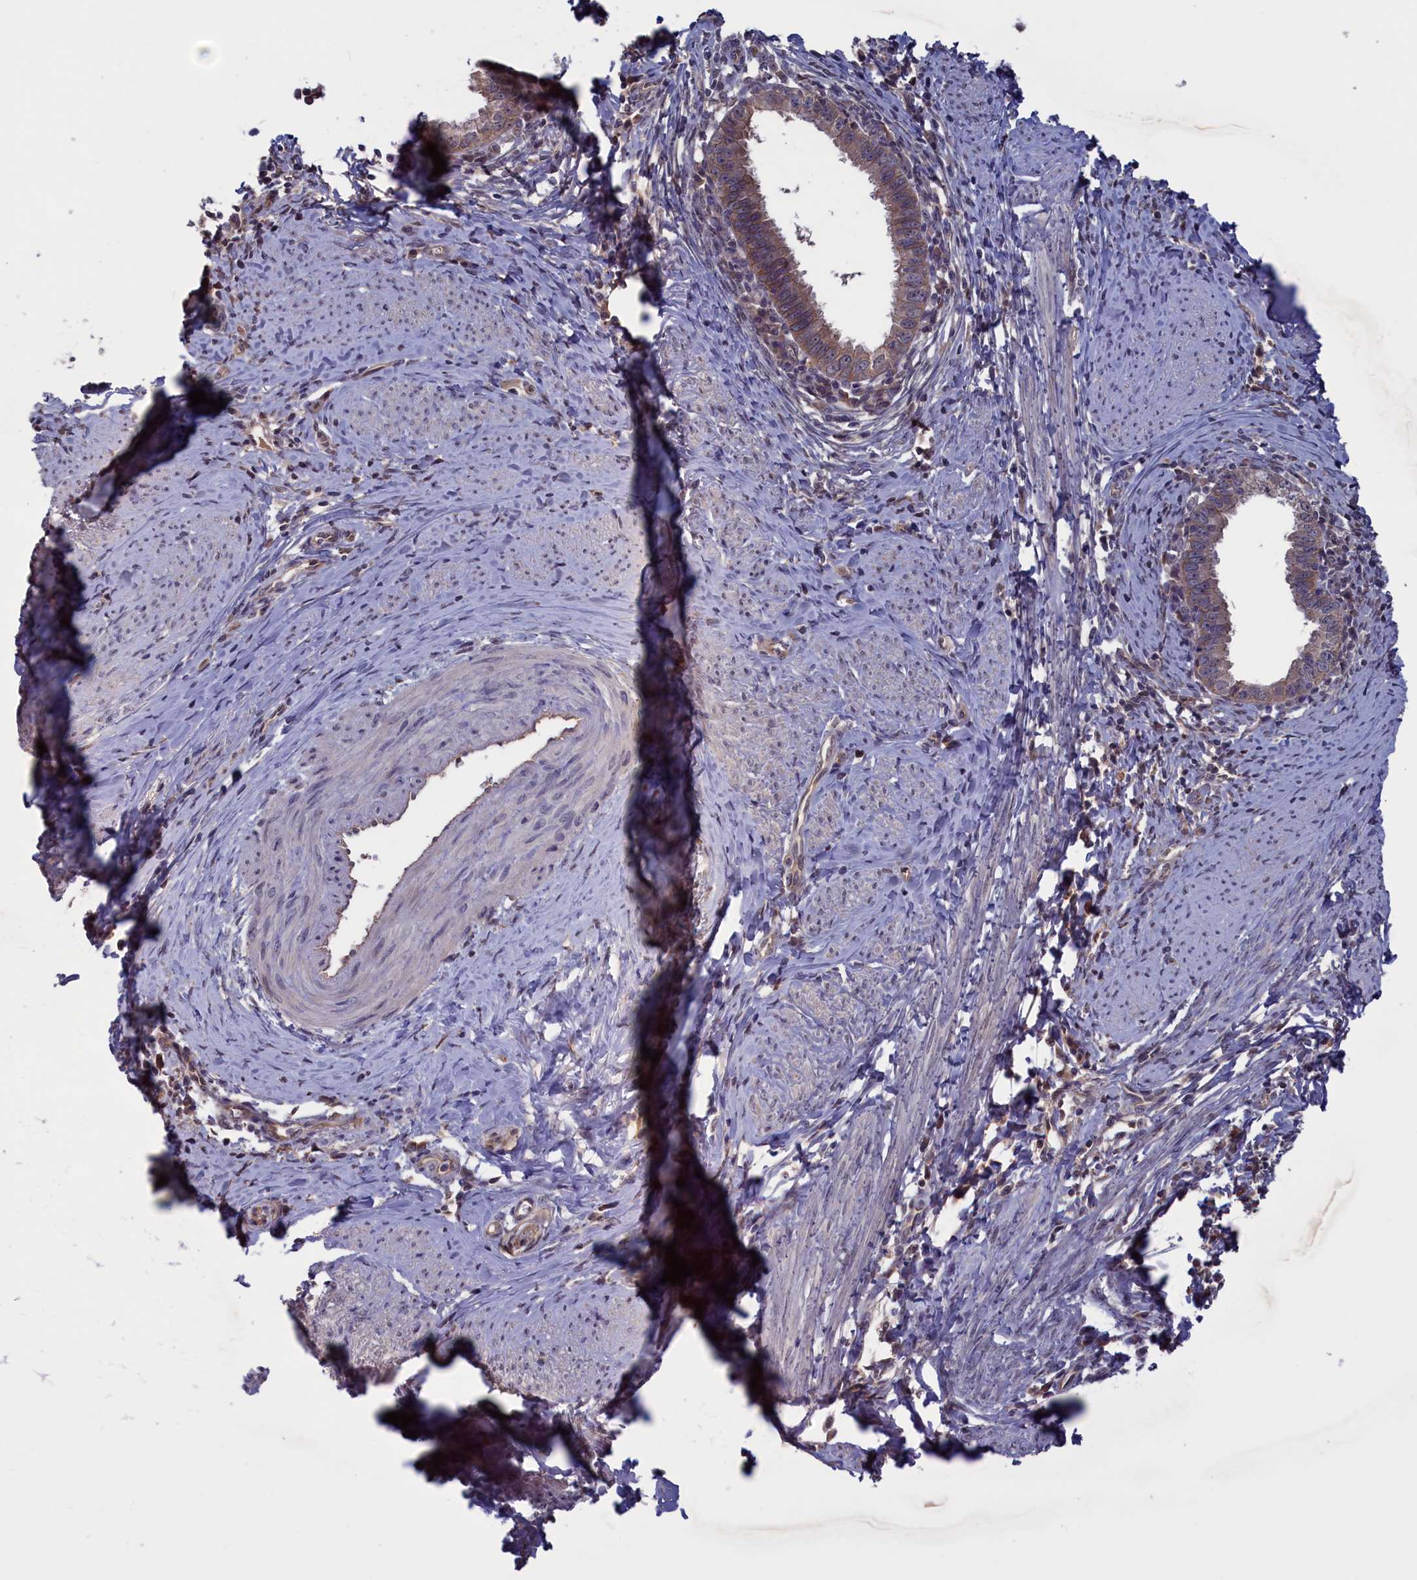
{"staining": {"intensity": "weak", "quantity": "25%-75%", "location": "cytoplasmic/membranous"}, "tissue": "cervical cancer", "cell_type": "Tumor cells", "image_type": "cancer", "snomed": [{"axis": "morphology", "description": "Adenocarcinoma, NOS"}, {"axis": "topography", "description": "Cervix"}], "caption": "The immunohistochemical stain shows weak cytoplasmic/membranous staining in tumor cells of cervical adenocarcinoma tissue.", "gene": "PLP2", "patient": {"sex": "female", "age": 36}}